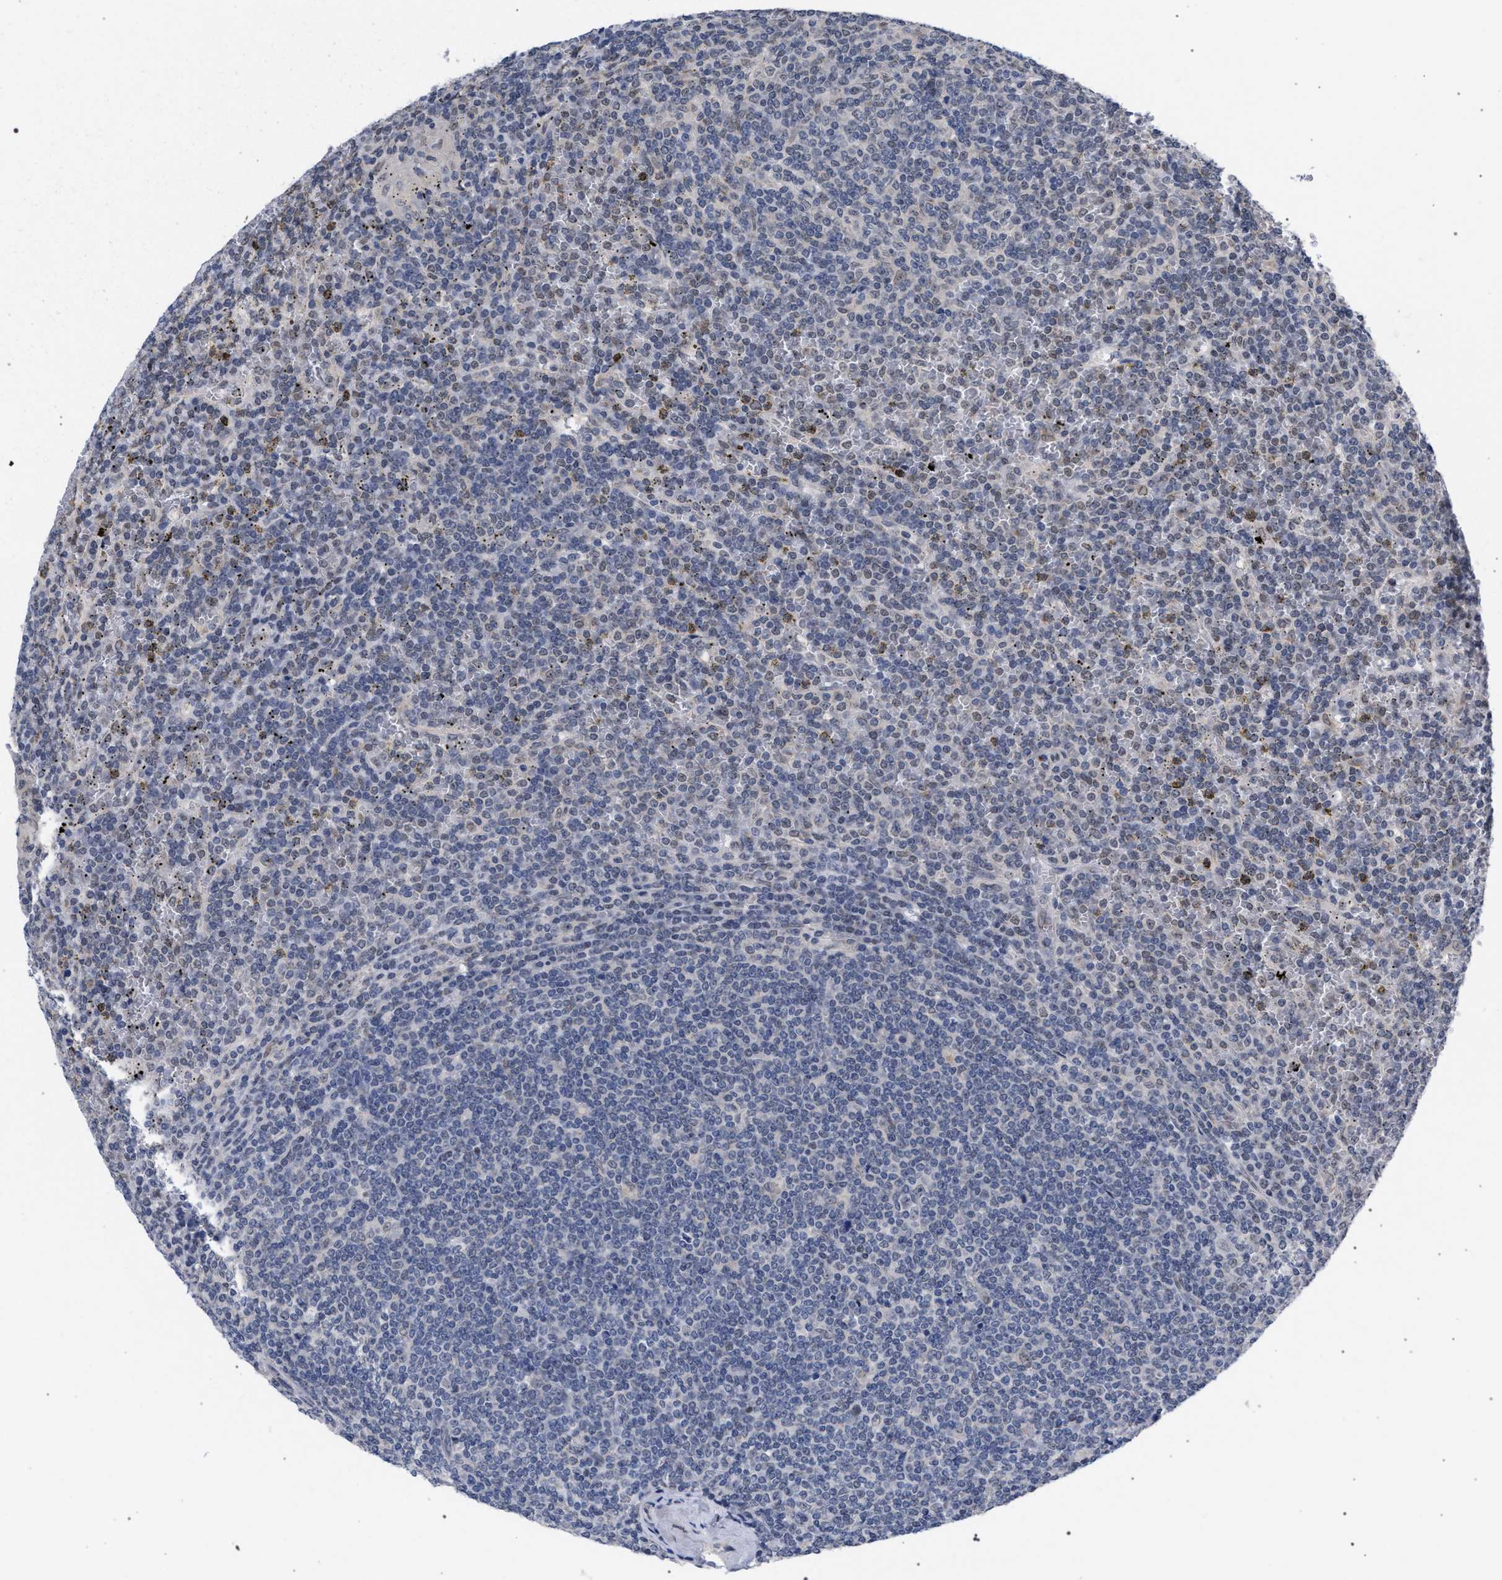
{"staining": {"intensity": "negative", "quantity": "none", "location": "none"}, "tissue": "lymphoma", "cell_type": "Tumor cells", "image_type": "cancer", "snomed": [{"axis": "morphology", "description": "Malignant lymphoma, non-Hodgkin's type, Low grade"}, {"axis": "topography", "description": "Spleen"}], "caption": "An IHC image of low-grade malignant lymphoma, non-Hodgkin's type is shown. There is no staining in tumor cells of low-grade malignant lymphoma, non-Hodgkin's type.", "gene": "GOLGA2", "patient": {"sex": "female", "age": 19}}